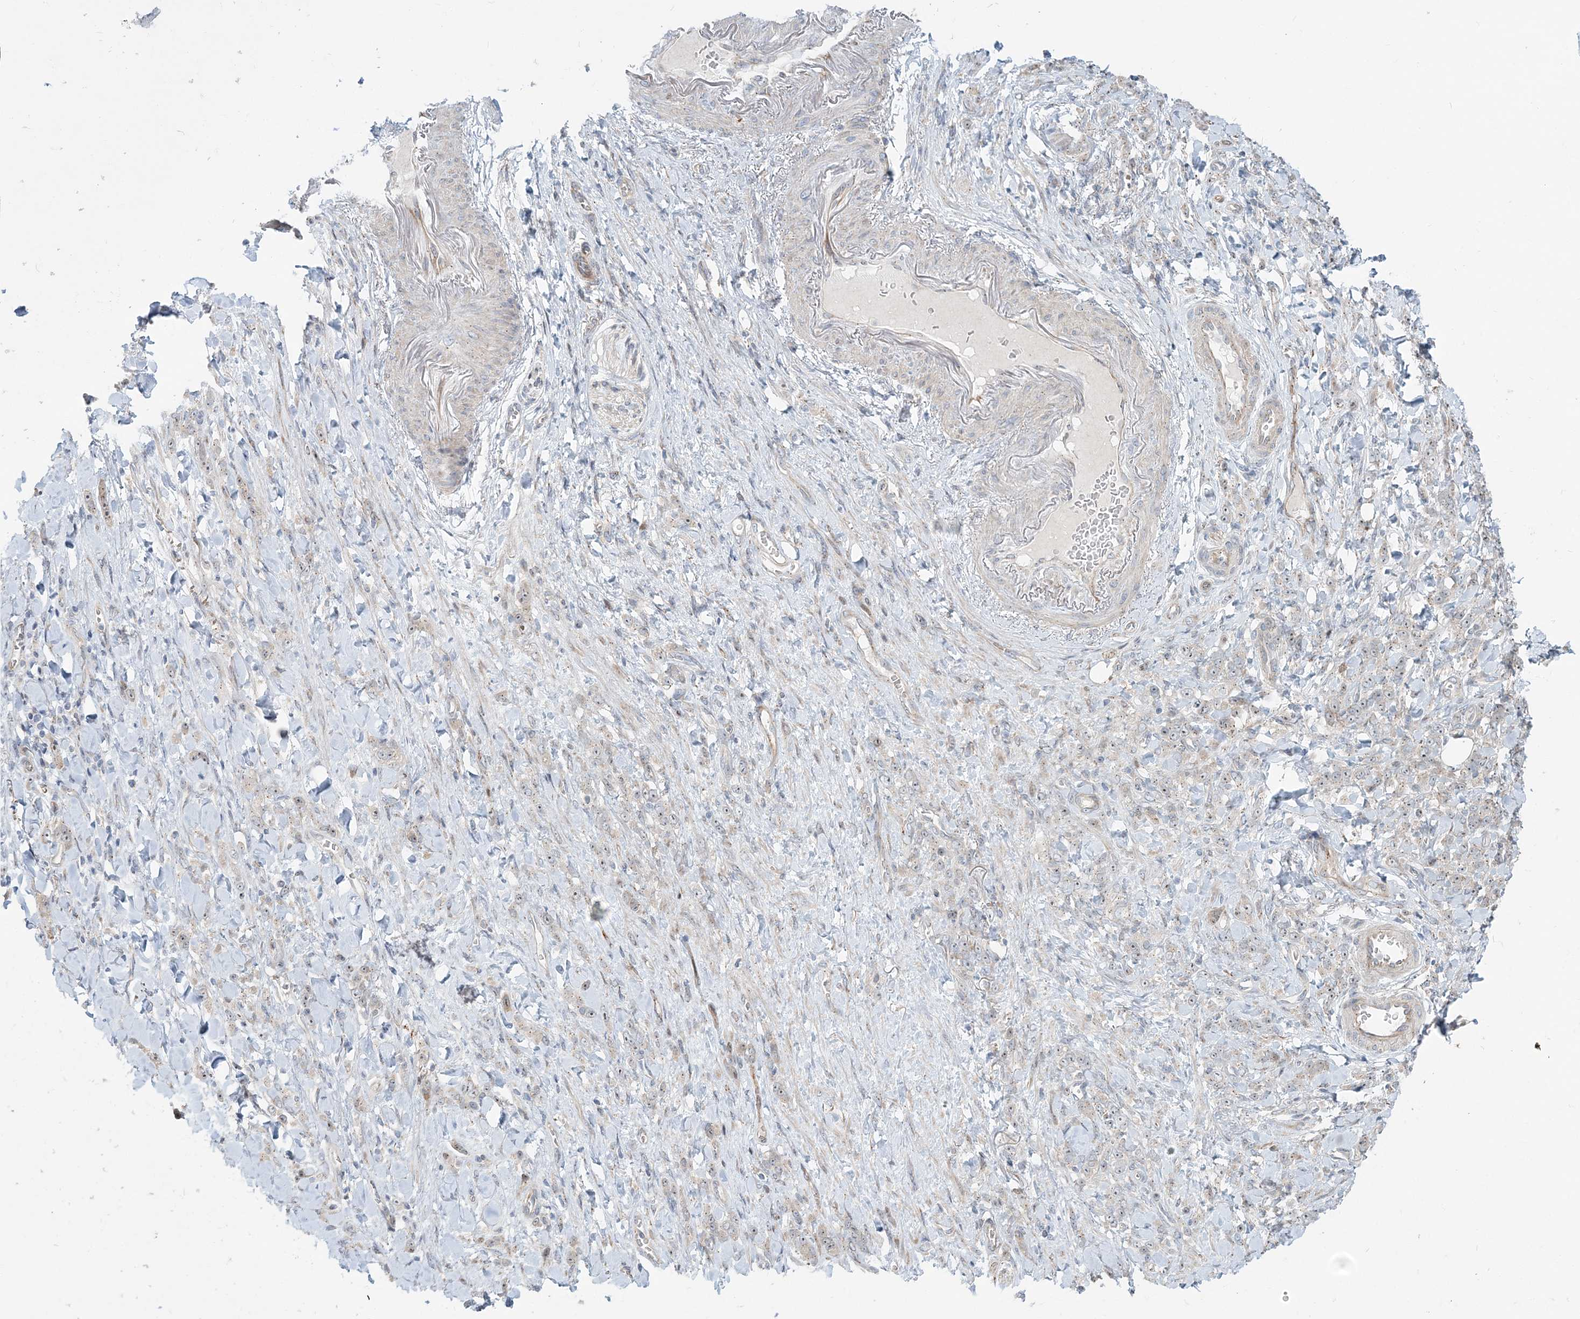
{"staining": {"intensity": "negative", "quantity": "none", "location": "none"}, "tissue": "stomach cancer", "cell_type": "Tumor cells", "image_type": "cancer", "snomed": [{"axis": "morphology", "description": "Normal tissue, NOS"}, {"axis": "morphology", "description": "Adenocarcinoma, NOS"}, {"axis": "topography", "description": "Stomach"}], "caption": "This histopathology image is of stomach cancer (adenocarcinoma) stained with immunohistochemistry (IHC) to label a protein in brown with the nuclei are counter-stained blue. There is no staining in tumor cells.", "gene": "CXXC5", "patient": {"sex": "male", "age": 82}}